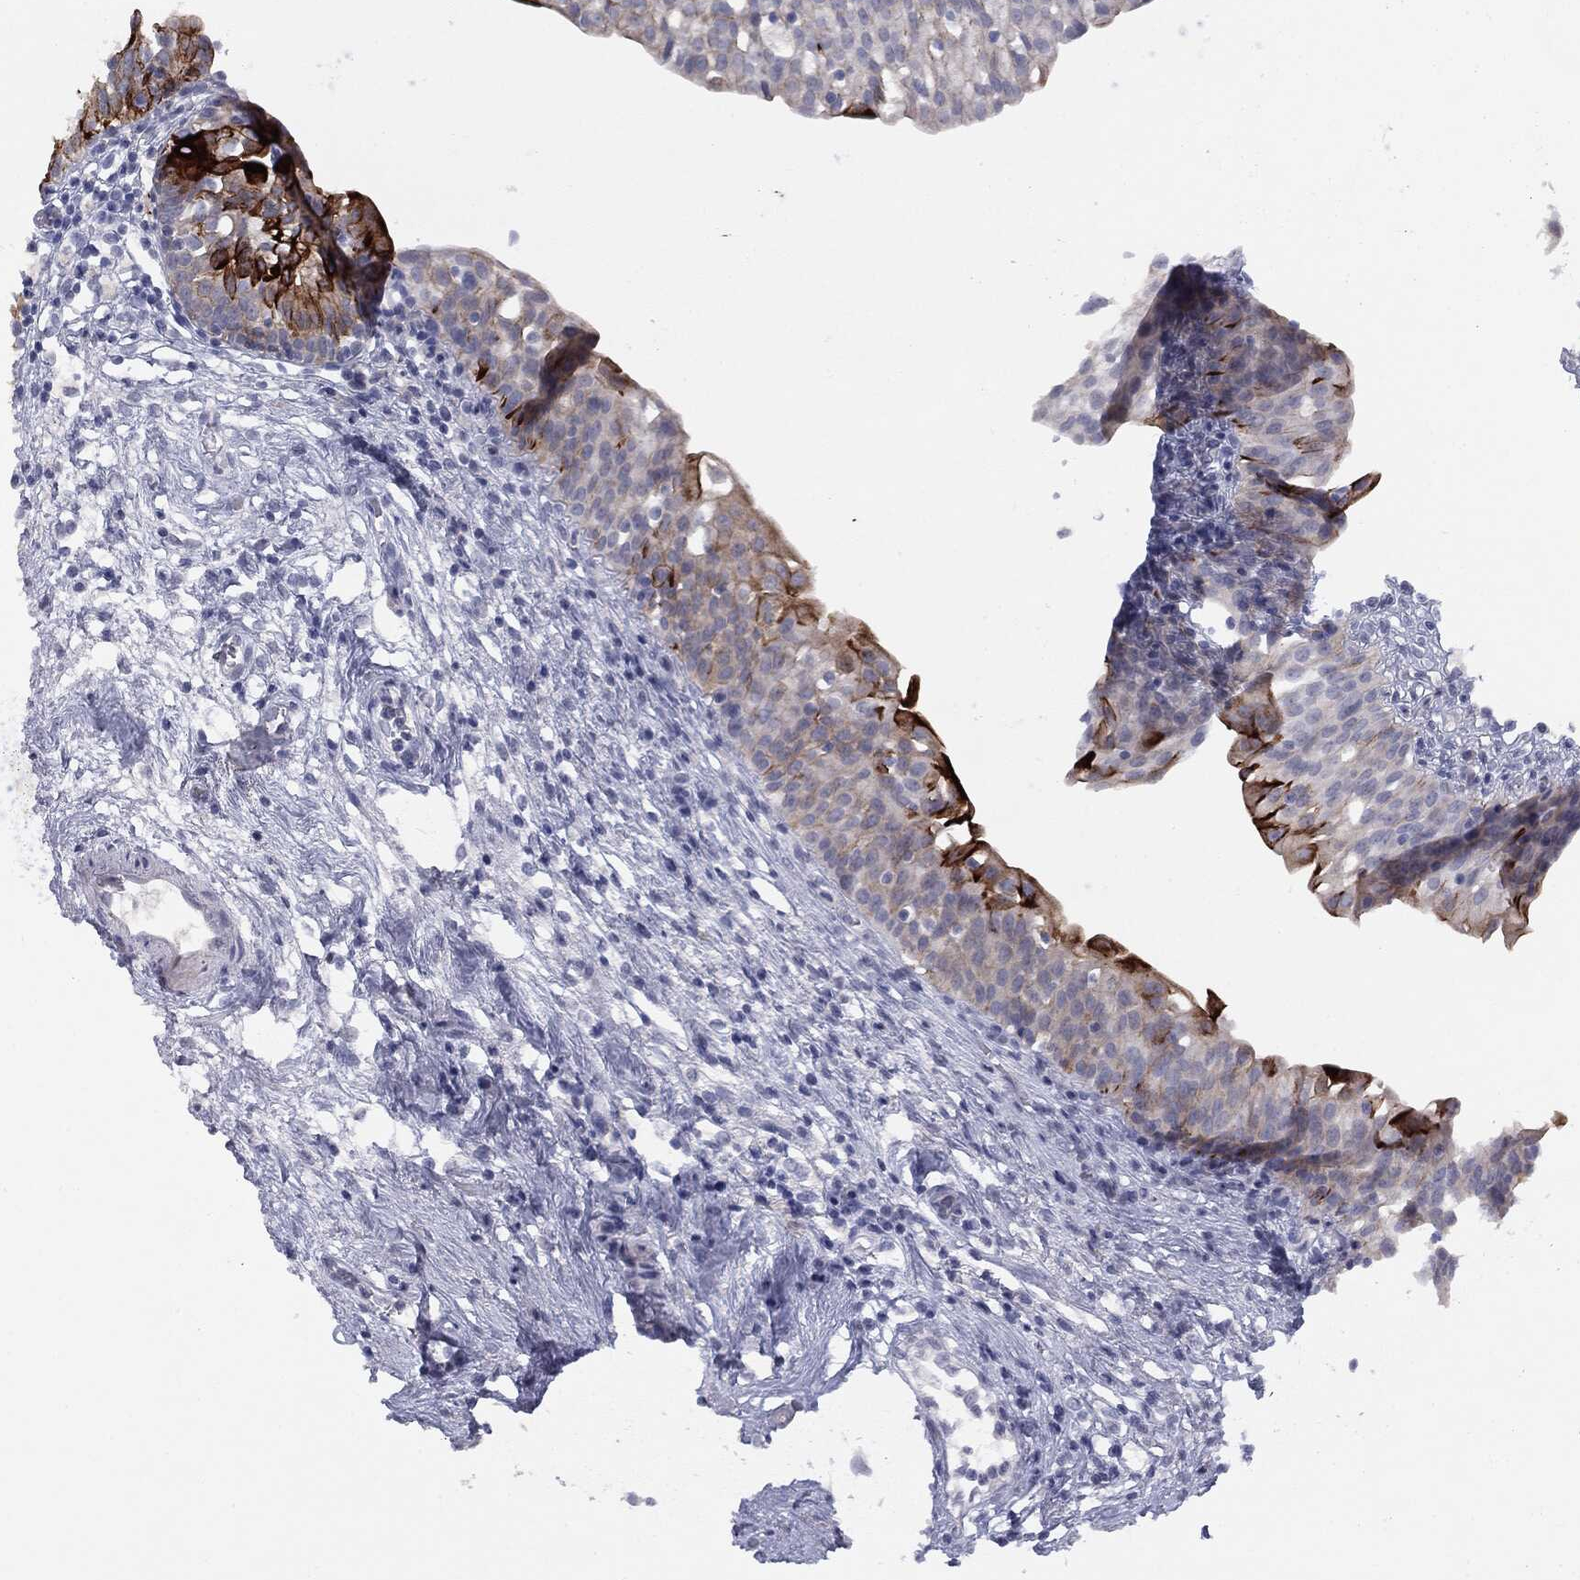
{"staining": {"intensity": "strong", "quantity": "25%-75%", "location": "cytoplasmic/membranous"}, "tissue": "urinary bladder", "cell_type": "Urothelial cells", "image_type": "normal", "snomed": [{"axis": "morphology", "description": "Normal tissue, NOS"}, {"axis": "topography", "description": "Urinary bladder"}], "caption": "An immunohistochemistry (IHC) micrograph of benign tissue is shown. Protein staining in brown highlights strong cytoplasmic/membranous positivity in urinary bladder within urothelial cells.", "gene": "MUC1", "patient": {"sex": "male", "age": 76}}